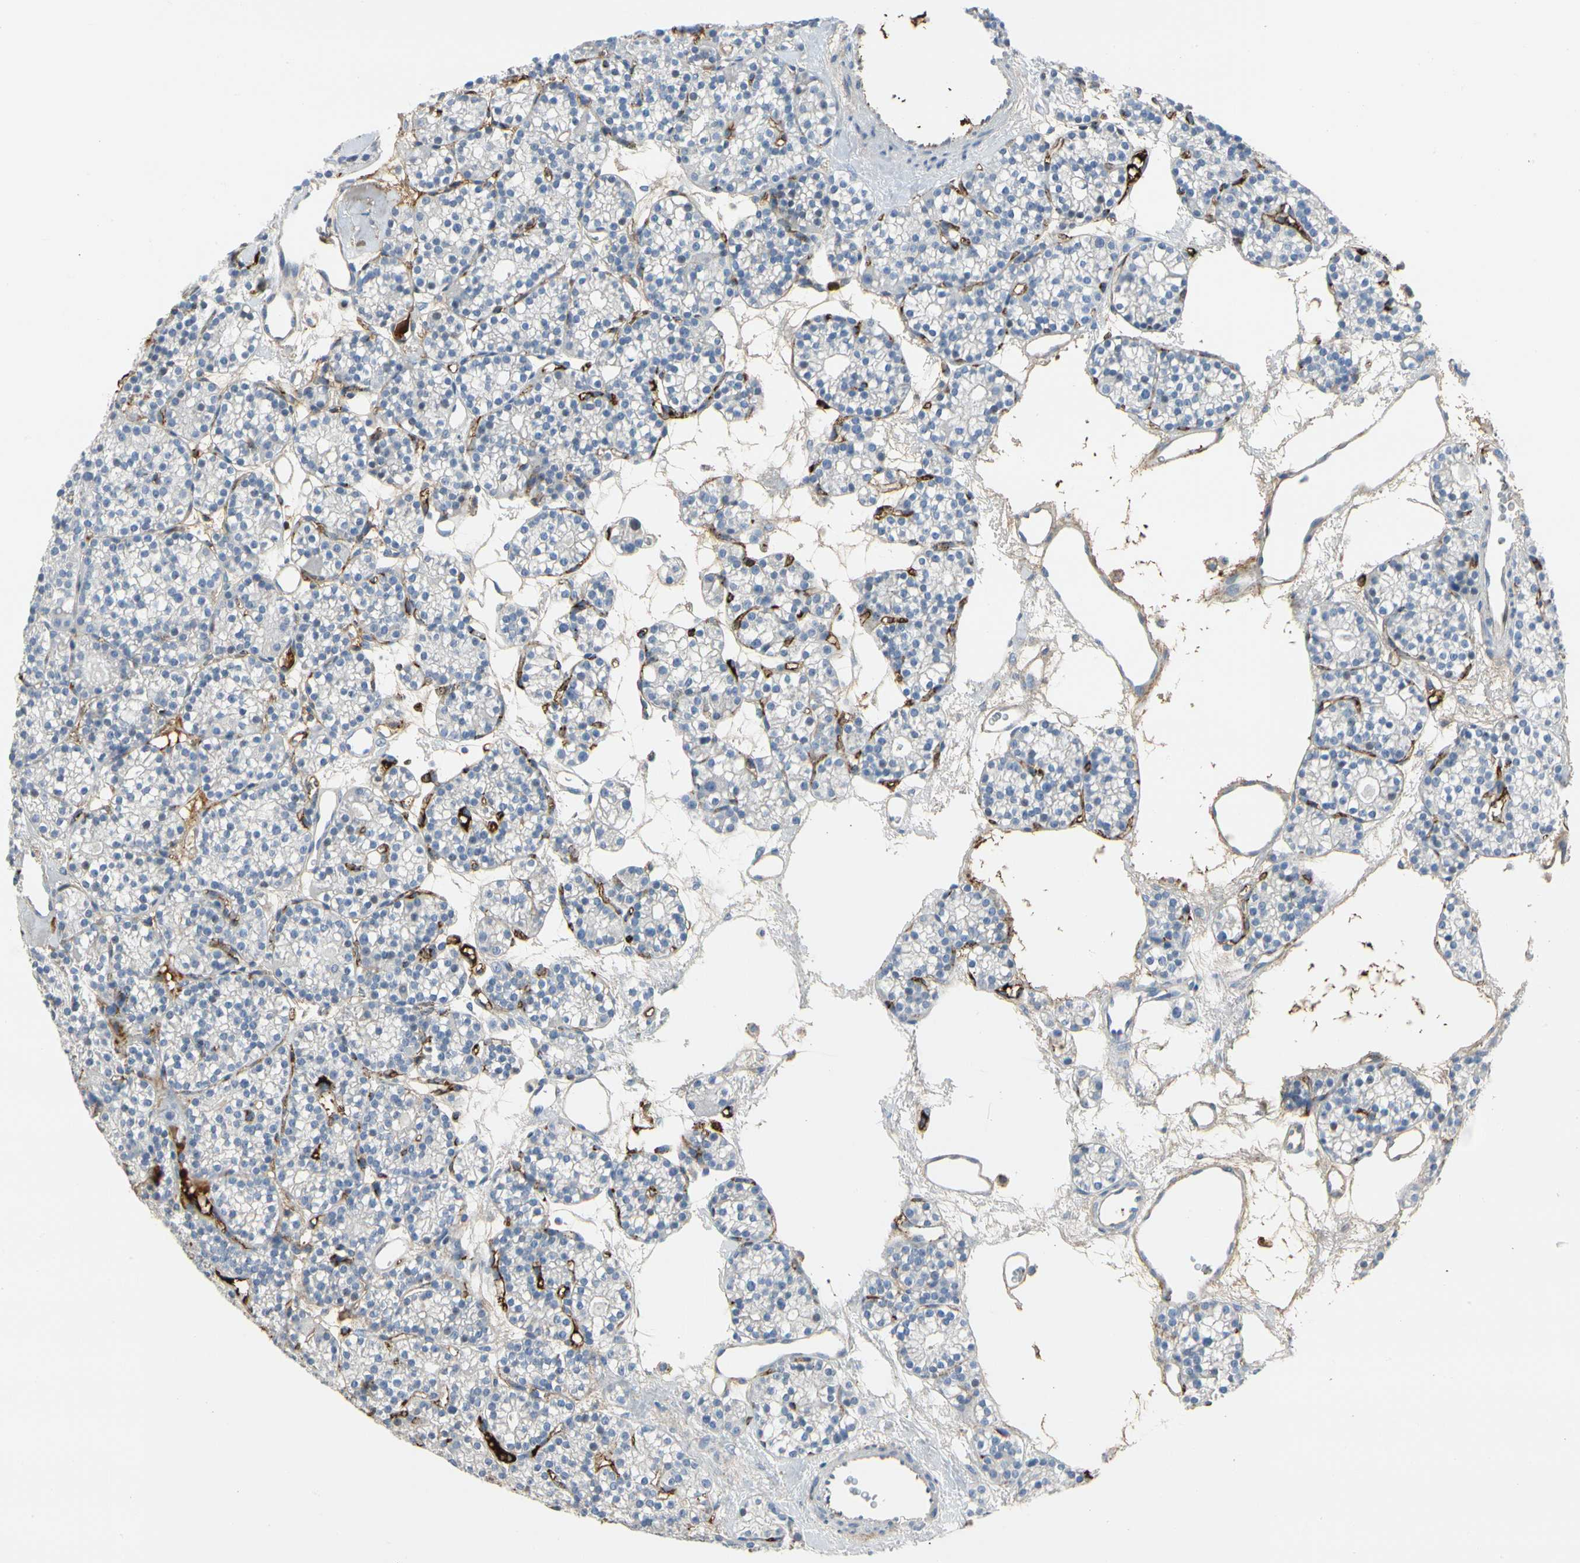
{"staining": {"intensity": "strong", "quantity": ">75%", "location": "cytoplasmic/membranous"}, "tissue": "parathyroid gland", "cell_type": "Glandular cells", "image_type": "normal", "snomed": [{"axis": "morphology", "description": "Normal tissue, NOS"}, {"axis": "topography", "description": "Parathyroid gland"}], "caption": "Immunohistochemistry micrograph of benign parathyroid gland: parathyroid gland stained using immunohistochemistry (IHC) displays high levels of strong protein expression localized specifically in the cytoplasmic/membranous of glandular cells, appearing as a cytoplasmic/membranous brown color.", "gene": "FGB", "patient": {"sex": "female", "age": 64}}